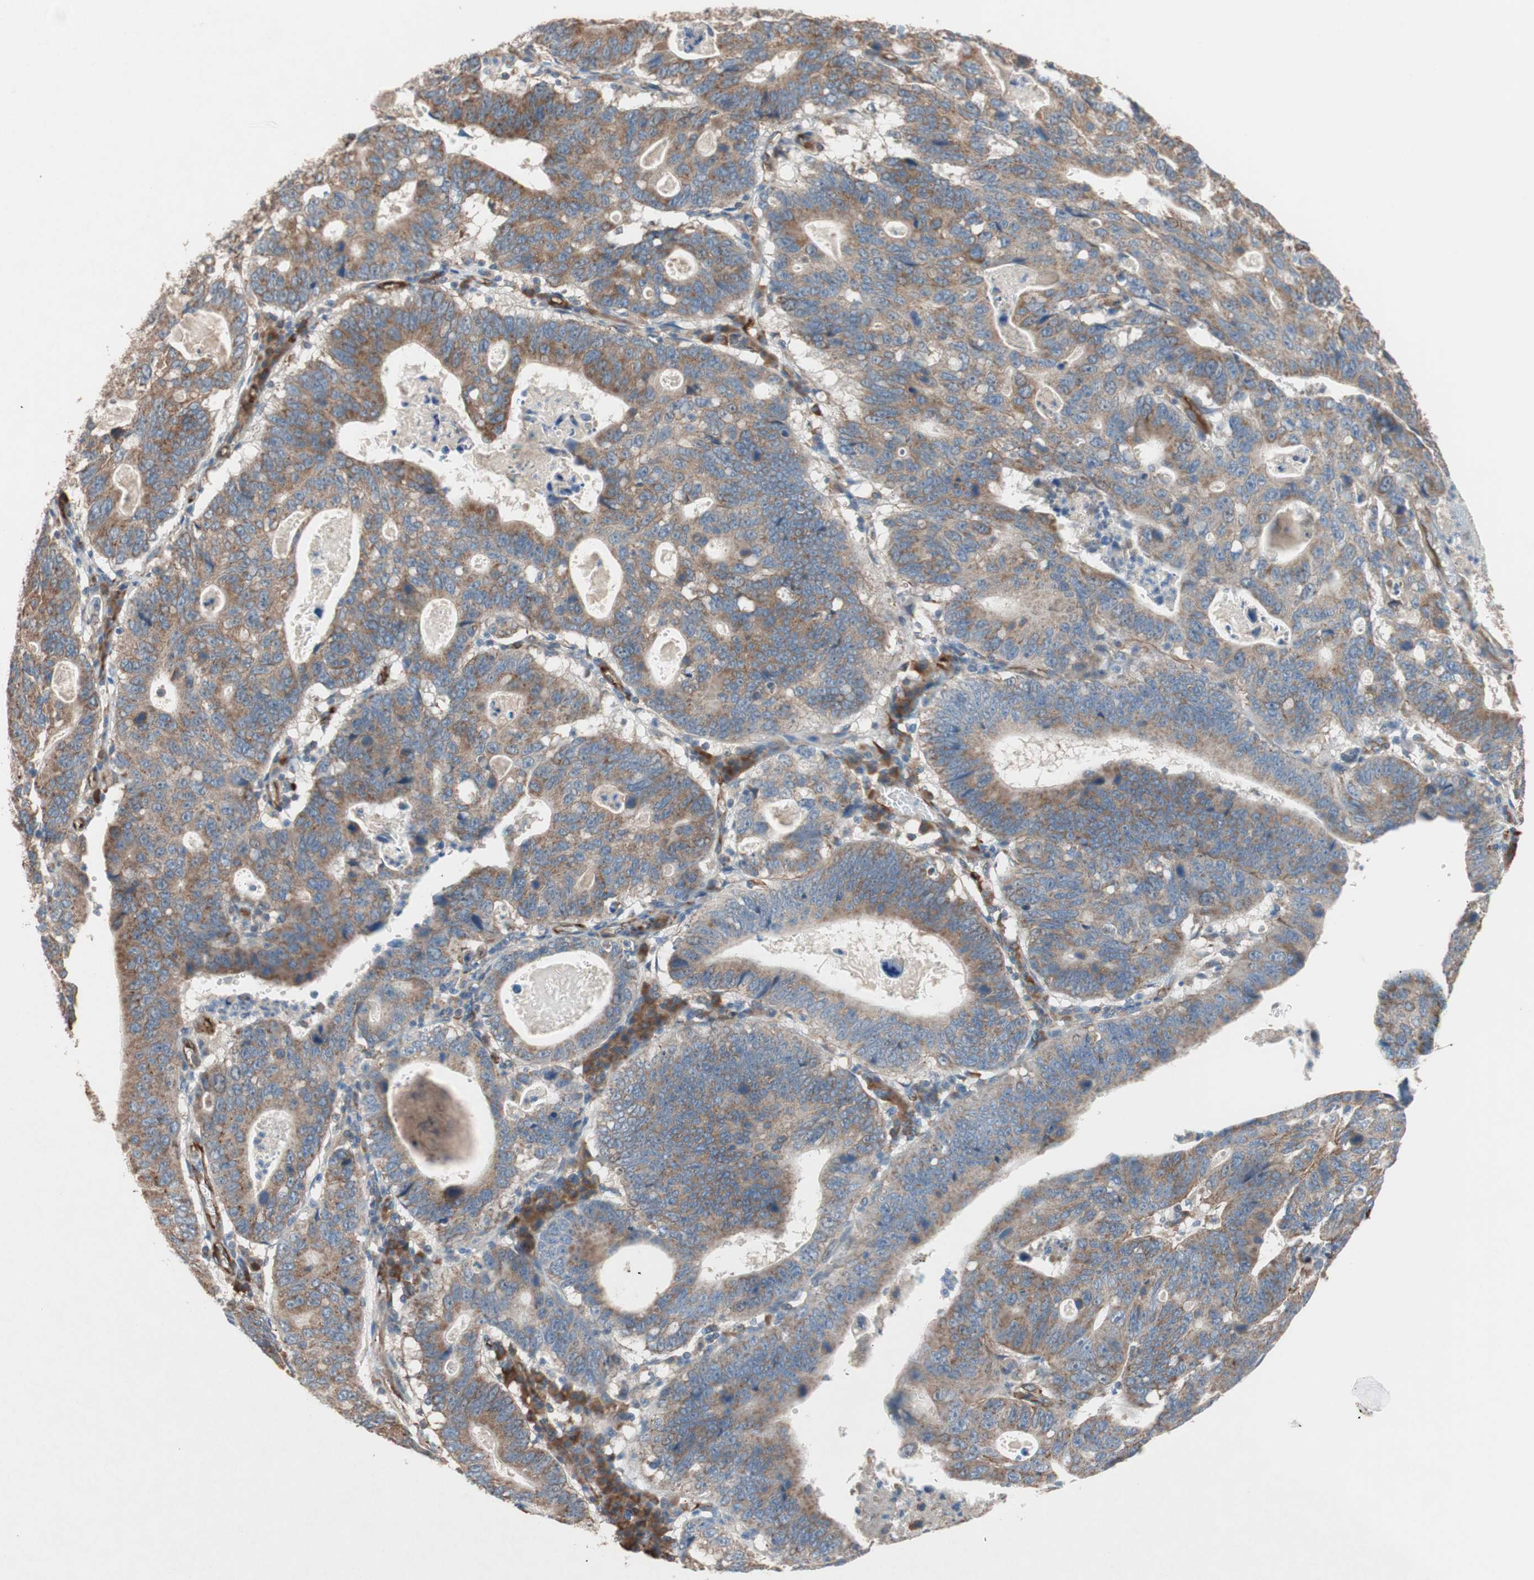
{"staining": {"intensity": "moderate", "quantity": ">75%", "location": "cytoplasmic/membranous"}, "tissue": "stomach cancer", "cell_type": "Tumor cells", "image_type": "cancer", "snomed": [{"axis": "morphology", "description": "Adenocarcinoma, NOS"}, {"axis": "topography", "description": "Stomach"}], "caption": "High-power microscopy captured an immunohistochemistry (IHC) micrograph of stomach adenocarcinoma, revealing moderate cytoplasmic/membranous positivity in approximately >75% of tumor cells.", "gene": "GPSM2", "patient": {"sex": "male", "age": 59}}